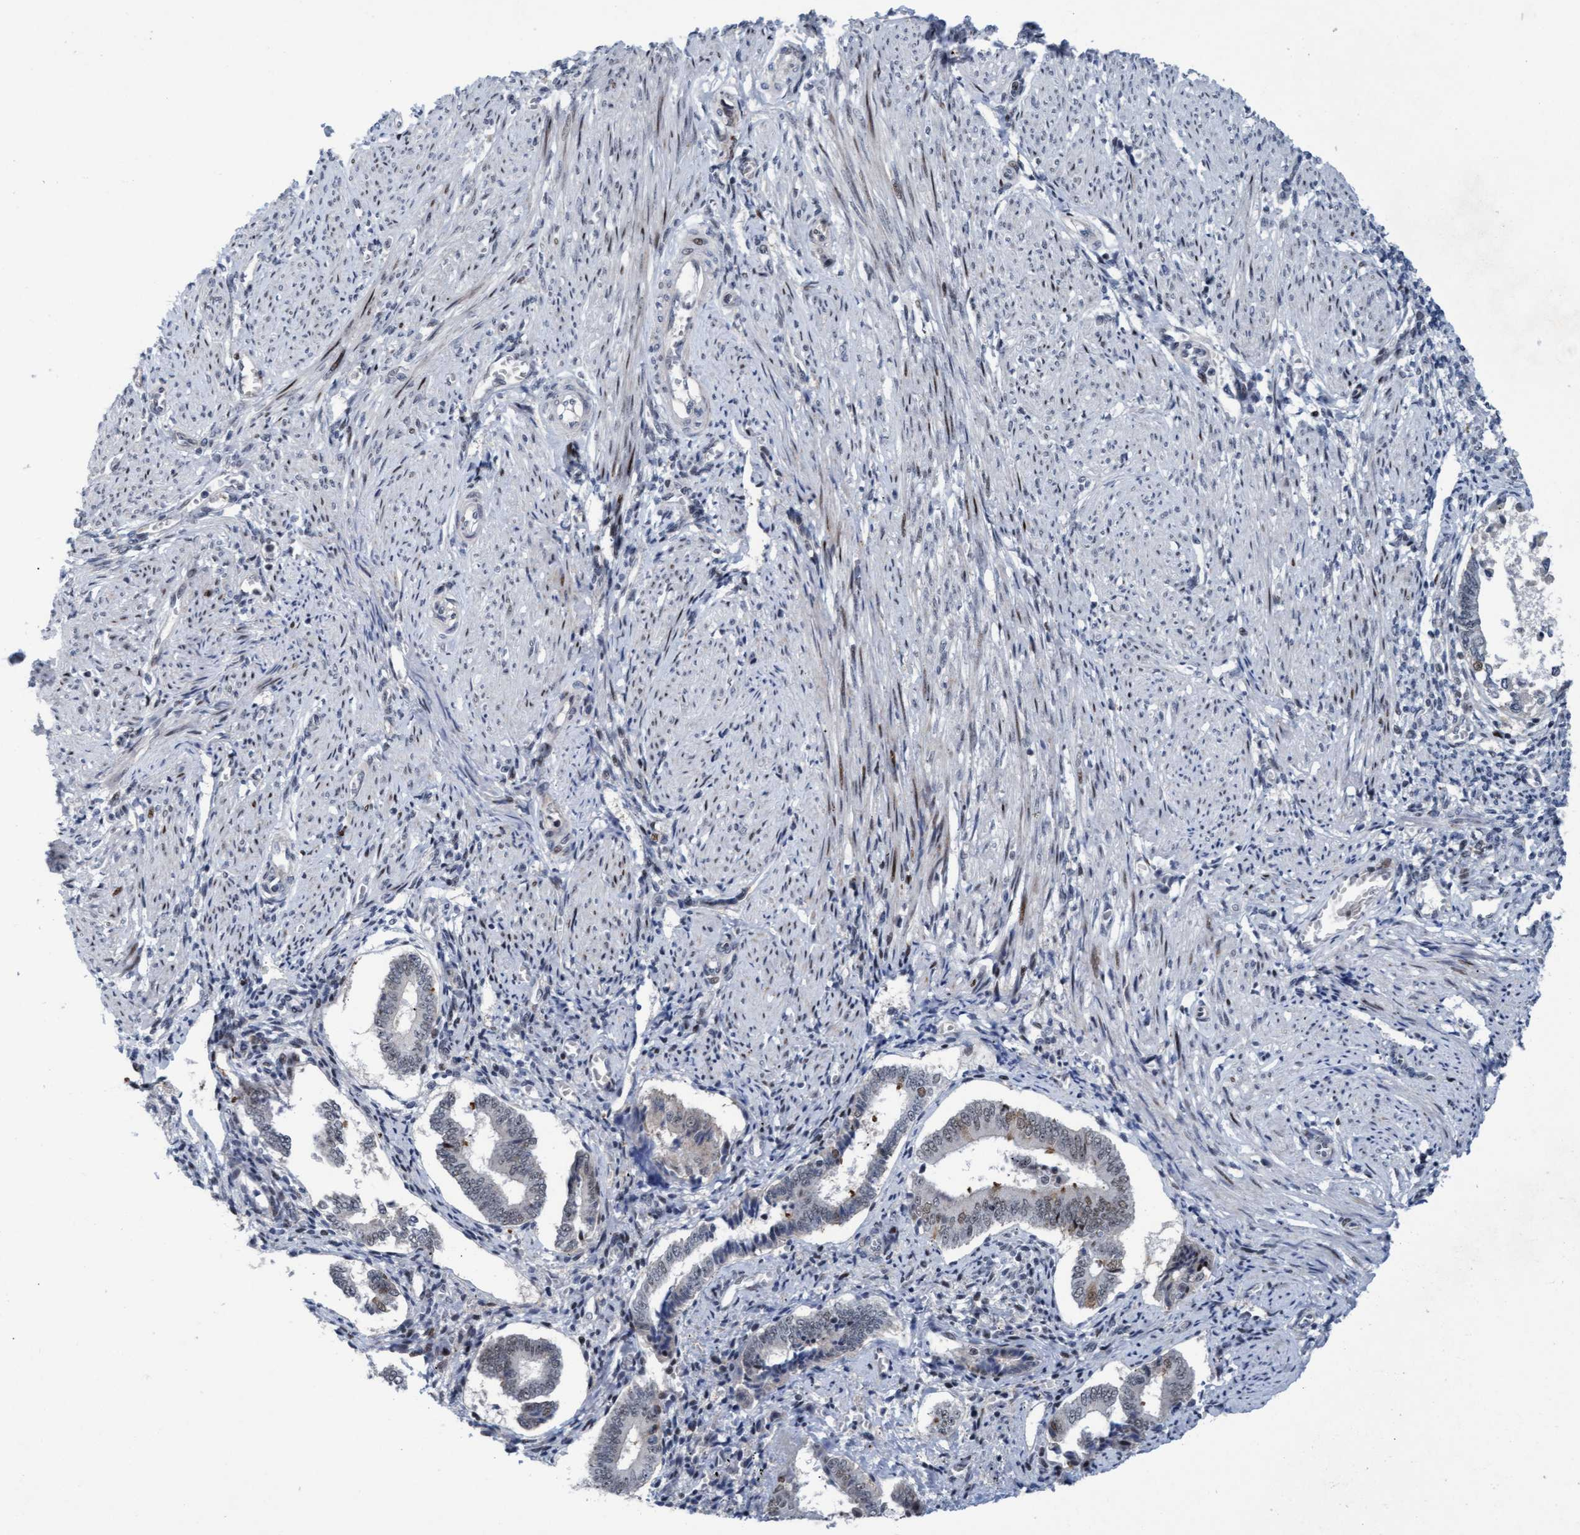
{"staining": {"intensity": "weak", "quantity": "25%-75%", "location": "nuclear"}, "tissue": "endometrium", "cell_type": "Cells in endometrial stroma", "image_type": "normal", "snomed": [{"axis": "morphology", "description": "Normal tissue, NOS"}, {"axis": "topography", "description": "Endometrium"}], "caption": "A brown stain shows weak nuclear staining of a protein in cells in endometrial stroma of benign human endometrium. The staining was performed using DAB to visualize the protein expression in brown, while the nuclei were stained in blue with hematoxylin (Magnification: 20x).", "gene": "CWC27", "patient": {"sex": "female", "age": 42}}